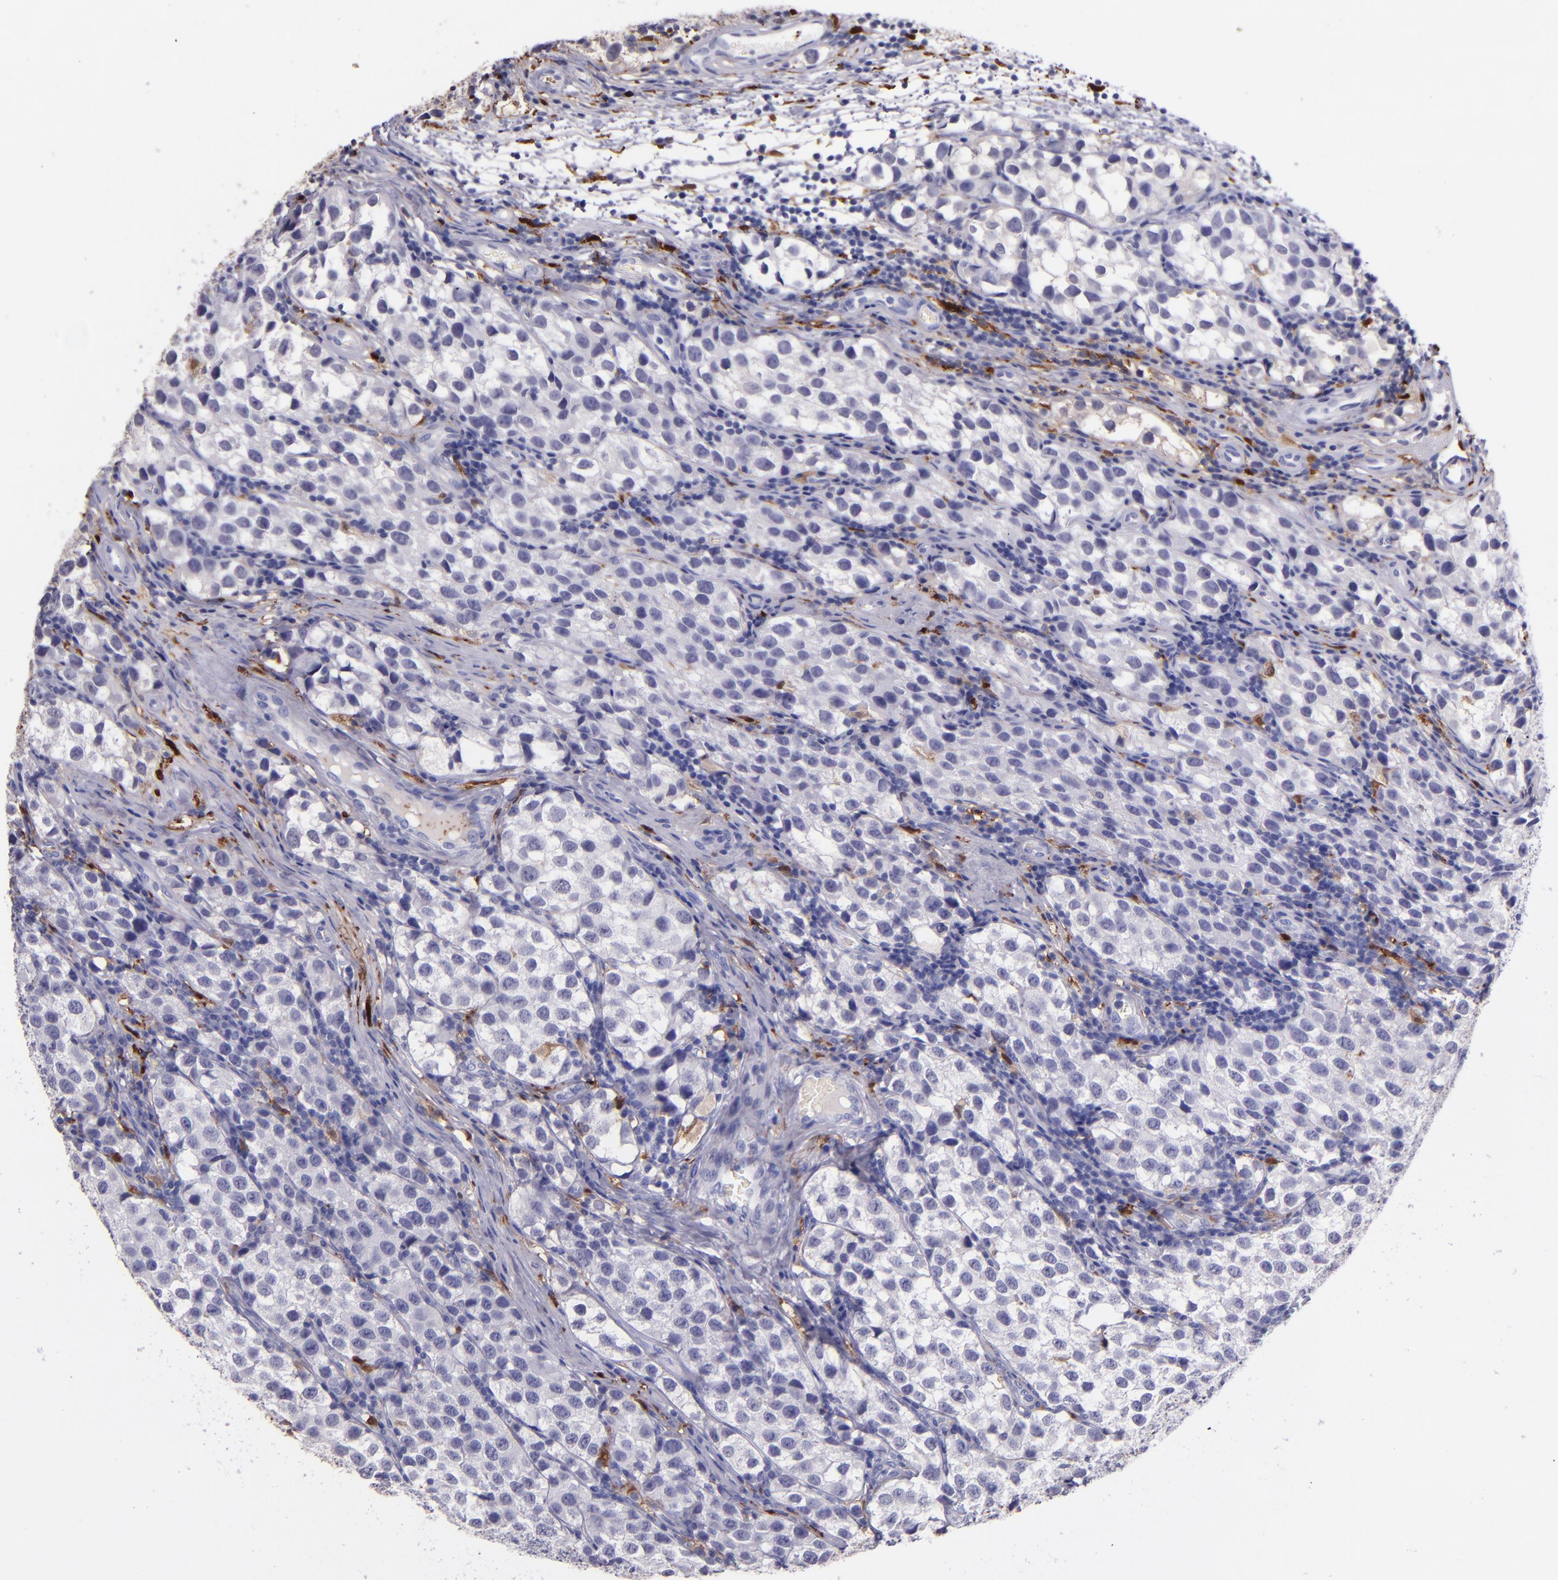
{"staining": {"intensity": "negative", "quantity": "none", "location": "none"}, "tissue": "testis cancer", "cell_type": "Tumor cells", "image_type": "cancer", "snomed": [{"axis": "morphology", "description": "Seminoma, NOS"}, {"axis": "topography", "description": "Testis"}], "caption": "This is an immunohistochemistry image of testis cancer (seminoma). There is no expression in tumor cells.", "gene": "F13A1", "patient": {"sex": "male", "age": 39}}